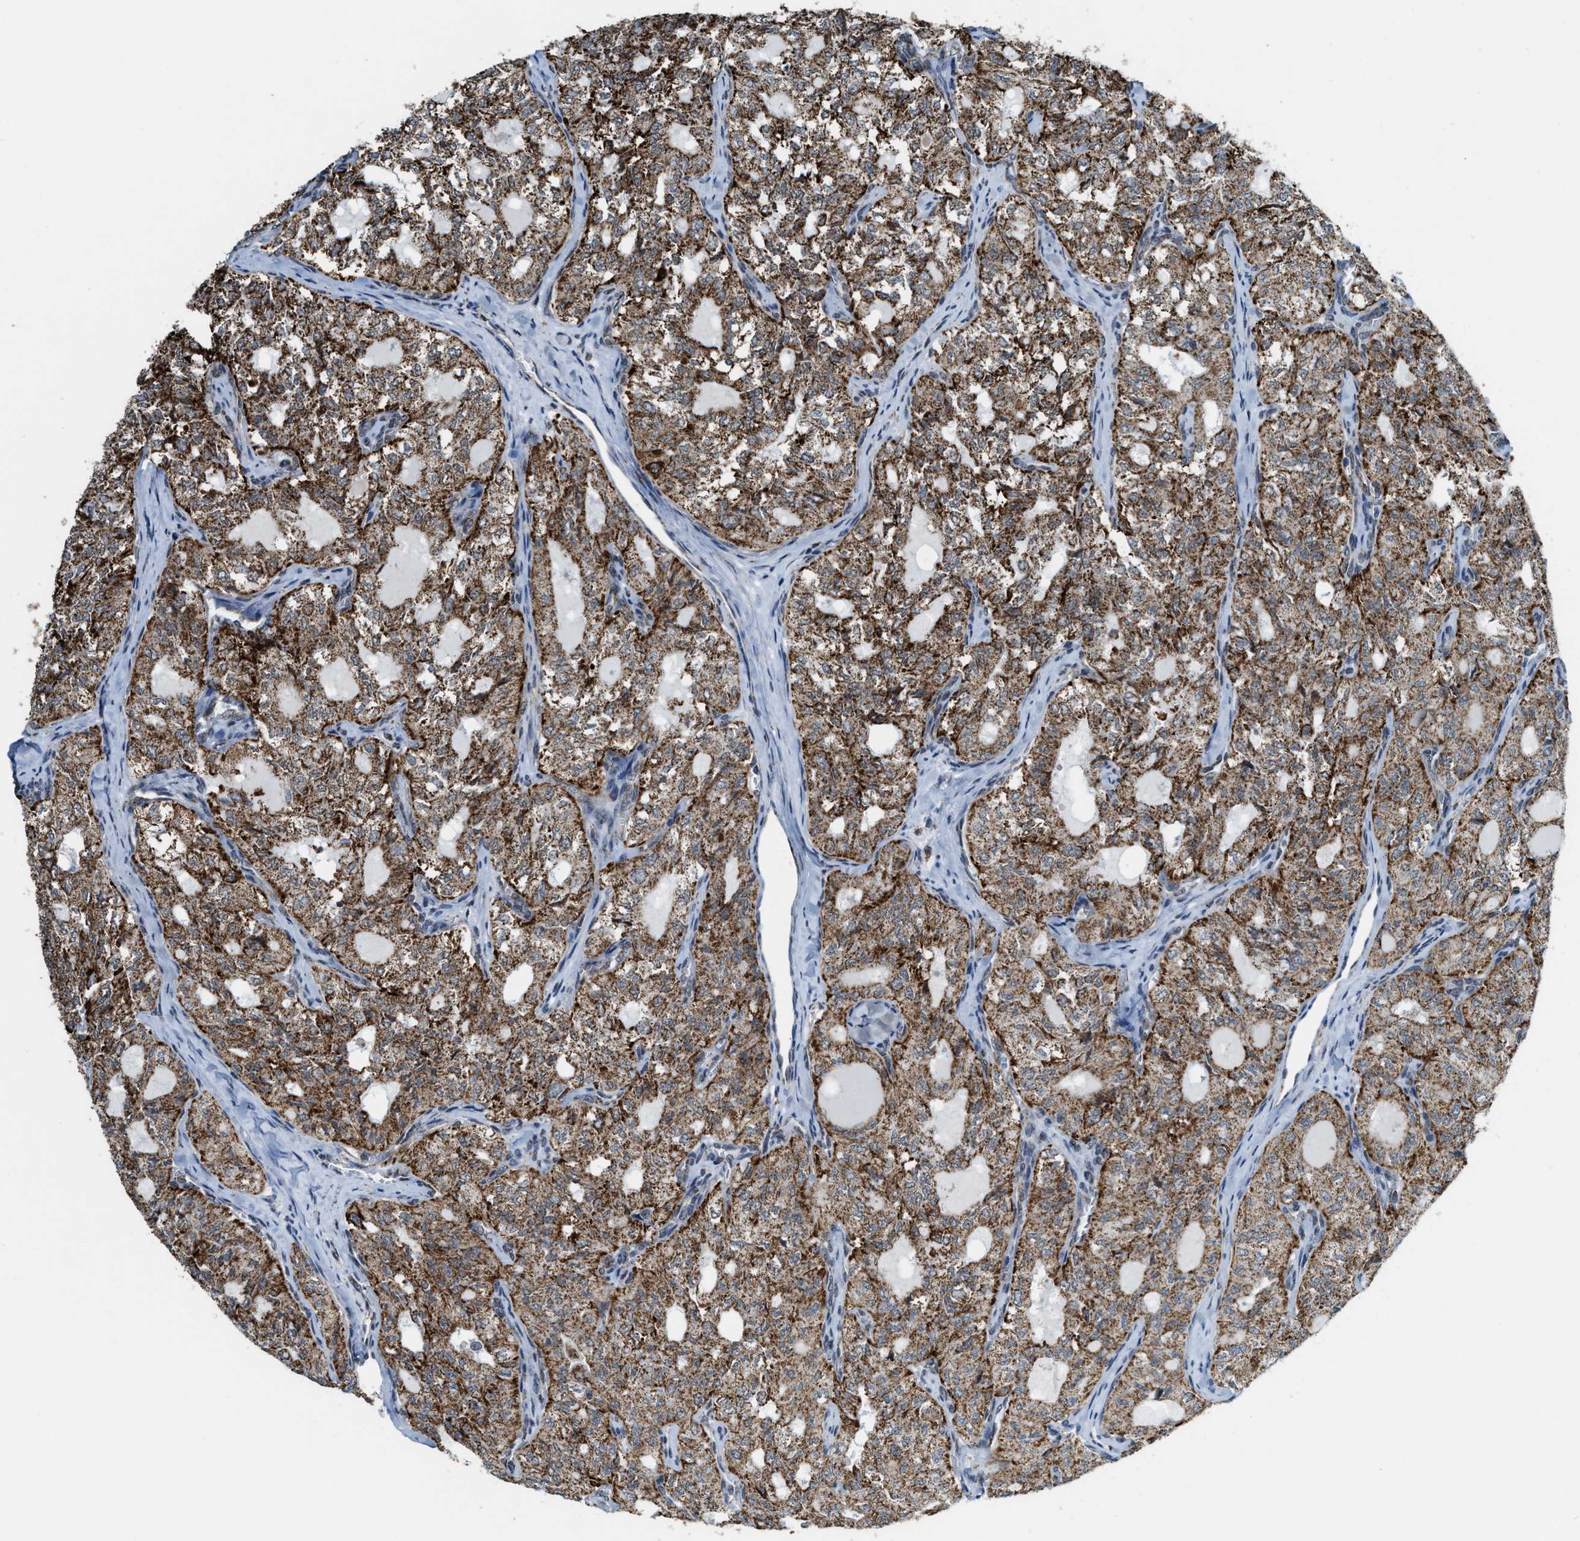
{"staining": {"intensity": "moderate", "quantity": ">75%", "location": "cytoplasmic/membranous"}, "tissue": "thyroid cancer", "cell_type": "Tumor cells", "image_type": "cancer", "snomed": [{"axis": "morphology", "description": "Follicular adenoma carcinoma, NOS"}, {"axis": "topography", "description": "Thyroid gland"}], "caption": "Tumor cells exhibit medium levels of moderate cytoplasmic/membranous positivity in about >75% of cells in human thyroid cancer (follicular adenoma carcinoma).", "gene": "HIBADH", "patient": {"sex": "male", "age": 75}}